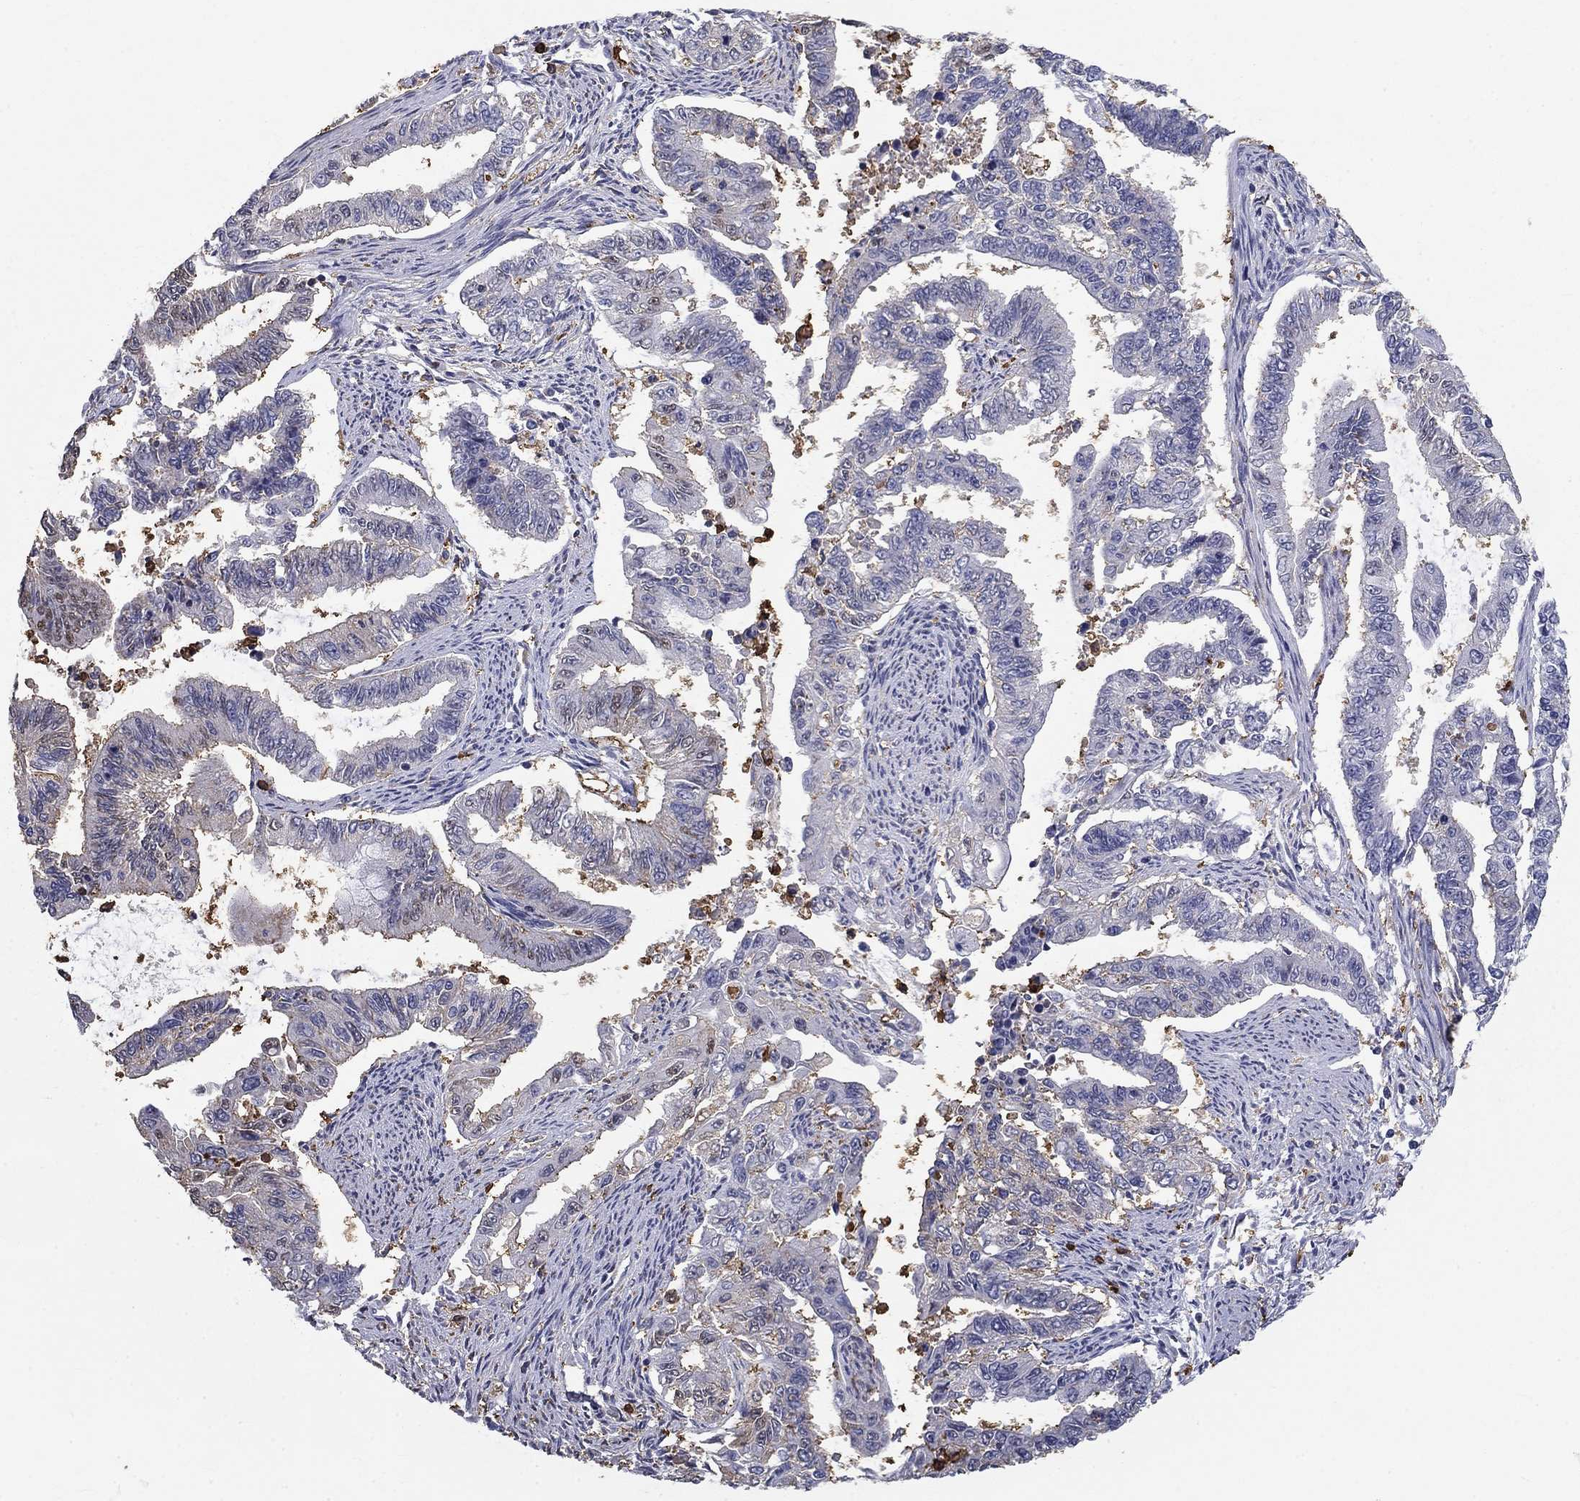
{"staining": {"intensity": "negative", "quantity": "none", "location": "none"}, "tissue": "endometrial cancer", "cell_type": "Tumor cells", "image_type": "cancer", "snomed": [{"axis": "morphology", "description": "Adenocarcinoma, NOS"}, {"axis": "topography", "description": "Uterus"}], "caption": "Micrograph shows no protein positivity in tumor cells of adenocarcinoma (endometrial) tissue.", "gene": "IGSF8", "patient": {"sex": "female", "age": 59}}